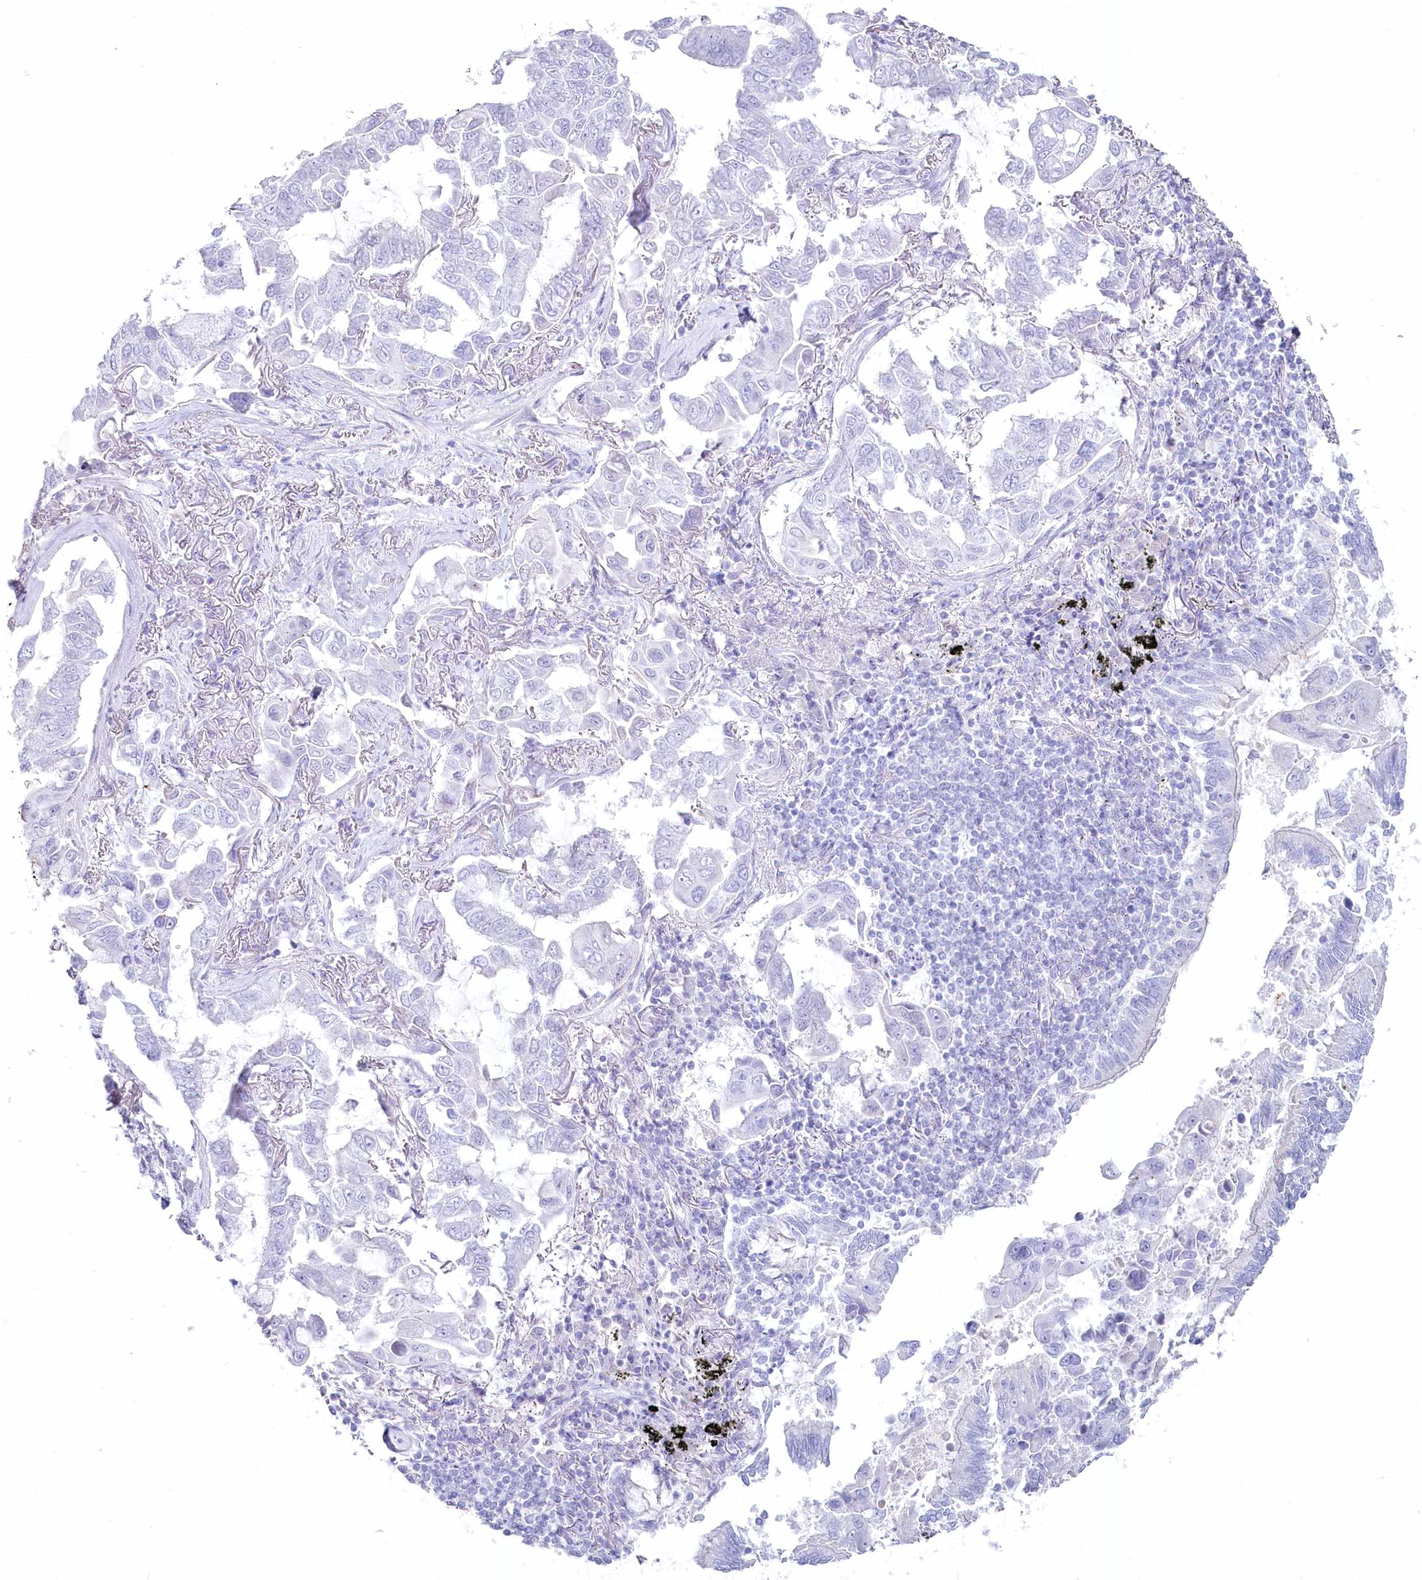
{"staining": {"intensity": "negative", "quantity": "none", "location": "none"}, "tissue": "lung cancer", "cell_type": "Tumor cells", "image_type": "cancer", "snomed": [{"axis": "morphology", "description": "Adenocarcinoma, NOS"}, {"axis": "topography", "description": "Lung"}], "caption": "Tumor cells show no significant protein expression in lung cancer.", "gene": "IFIT5", "patient": {"sex": "male", "age": 64}}